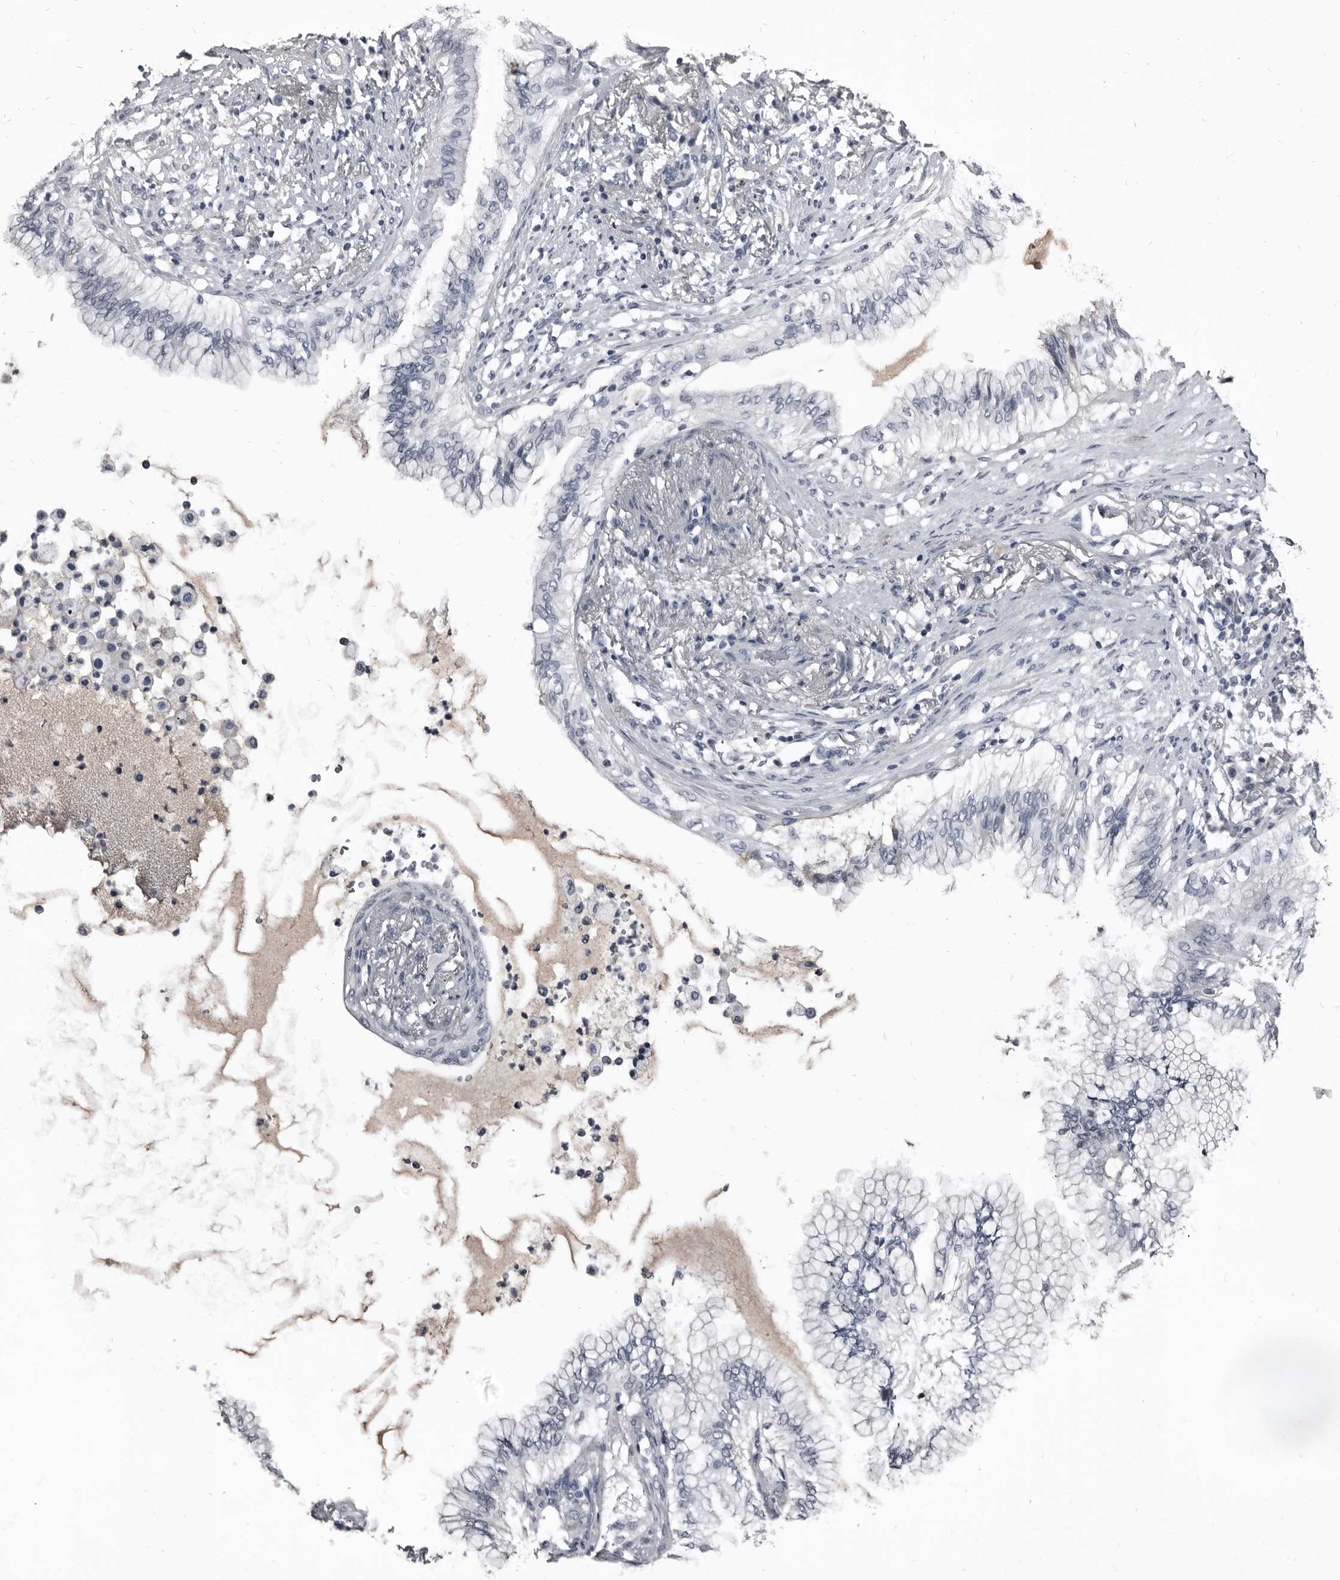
{"staining": {"intensity": "negative", "quantity": "none", "location": "none"}, "tissue": "lung cancer", "cell_type": "Tumor cells", "image_type": "cancer", "snomed": [{"axis": "morphology", "description": "Adenocarcinoma, NOS"}, {"axis": "topography", "description": "Lung"}], "caption": "DAB immunohistochemical staining of human lung cancer demonstrates no significant staining in tumor cells.", "gene": "GREB1", "patient": {"sex": "female", "age": 70}}